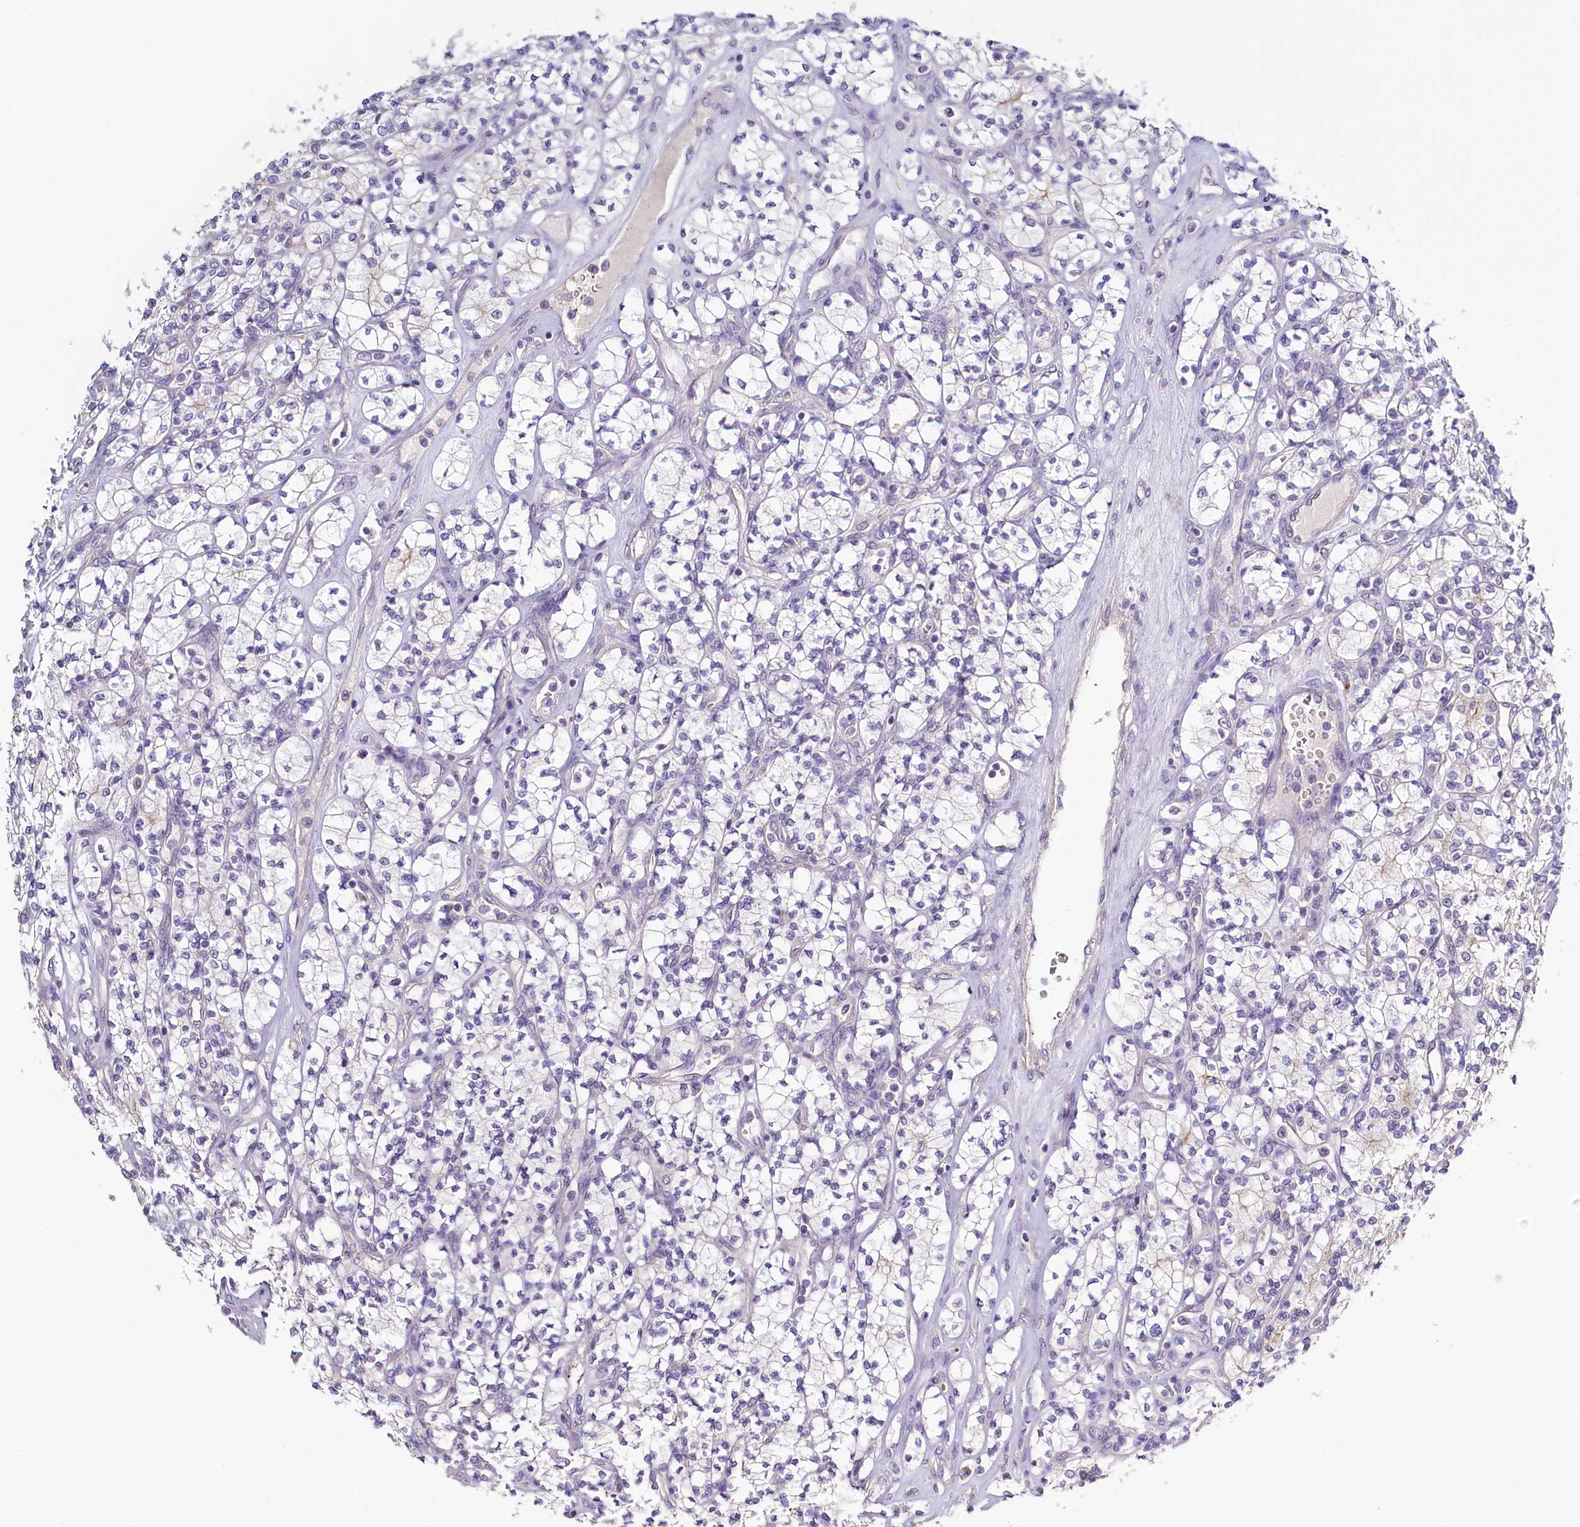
{"staining": {"intensity": "moderate", "quantity": "<25%", "location": "cytoplasmic/membranous"}, "tissue": "renal cancer", "cell_type": "Tumor cells", "image_type": "cancer", "snomed": [{"axis": "morphology", "description": "Adenocarcinoma, NOS"}, {"axis": "topography", "description": "Kidney"}], "caption": "Immunohistochemical staining of human renal cancer demonstrates low levels of moderate cytoplasmic/membranous protein staining in approximately <25% of tumor cells.", "gene": "PDE6D", "patient": {"sex": "male", "age": 77}}